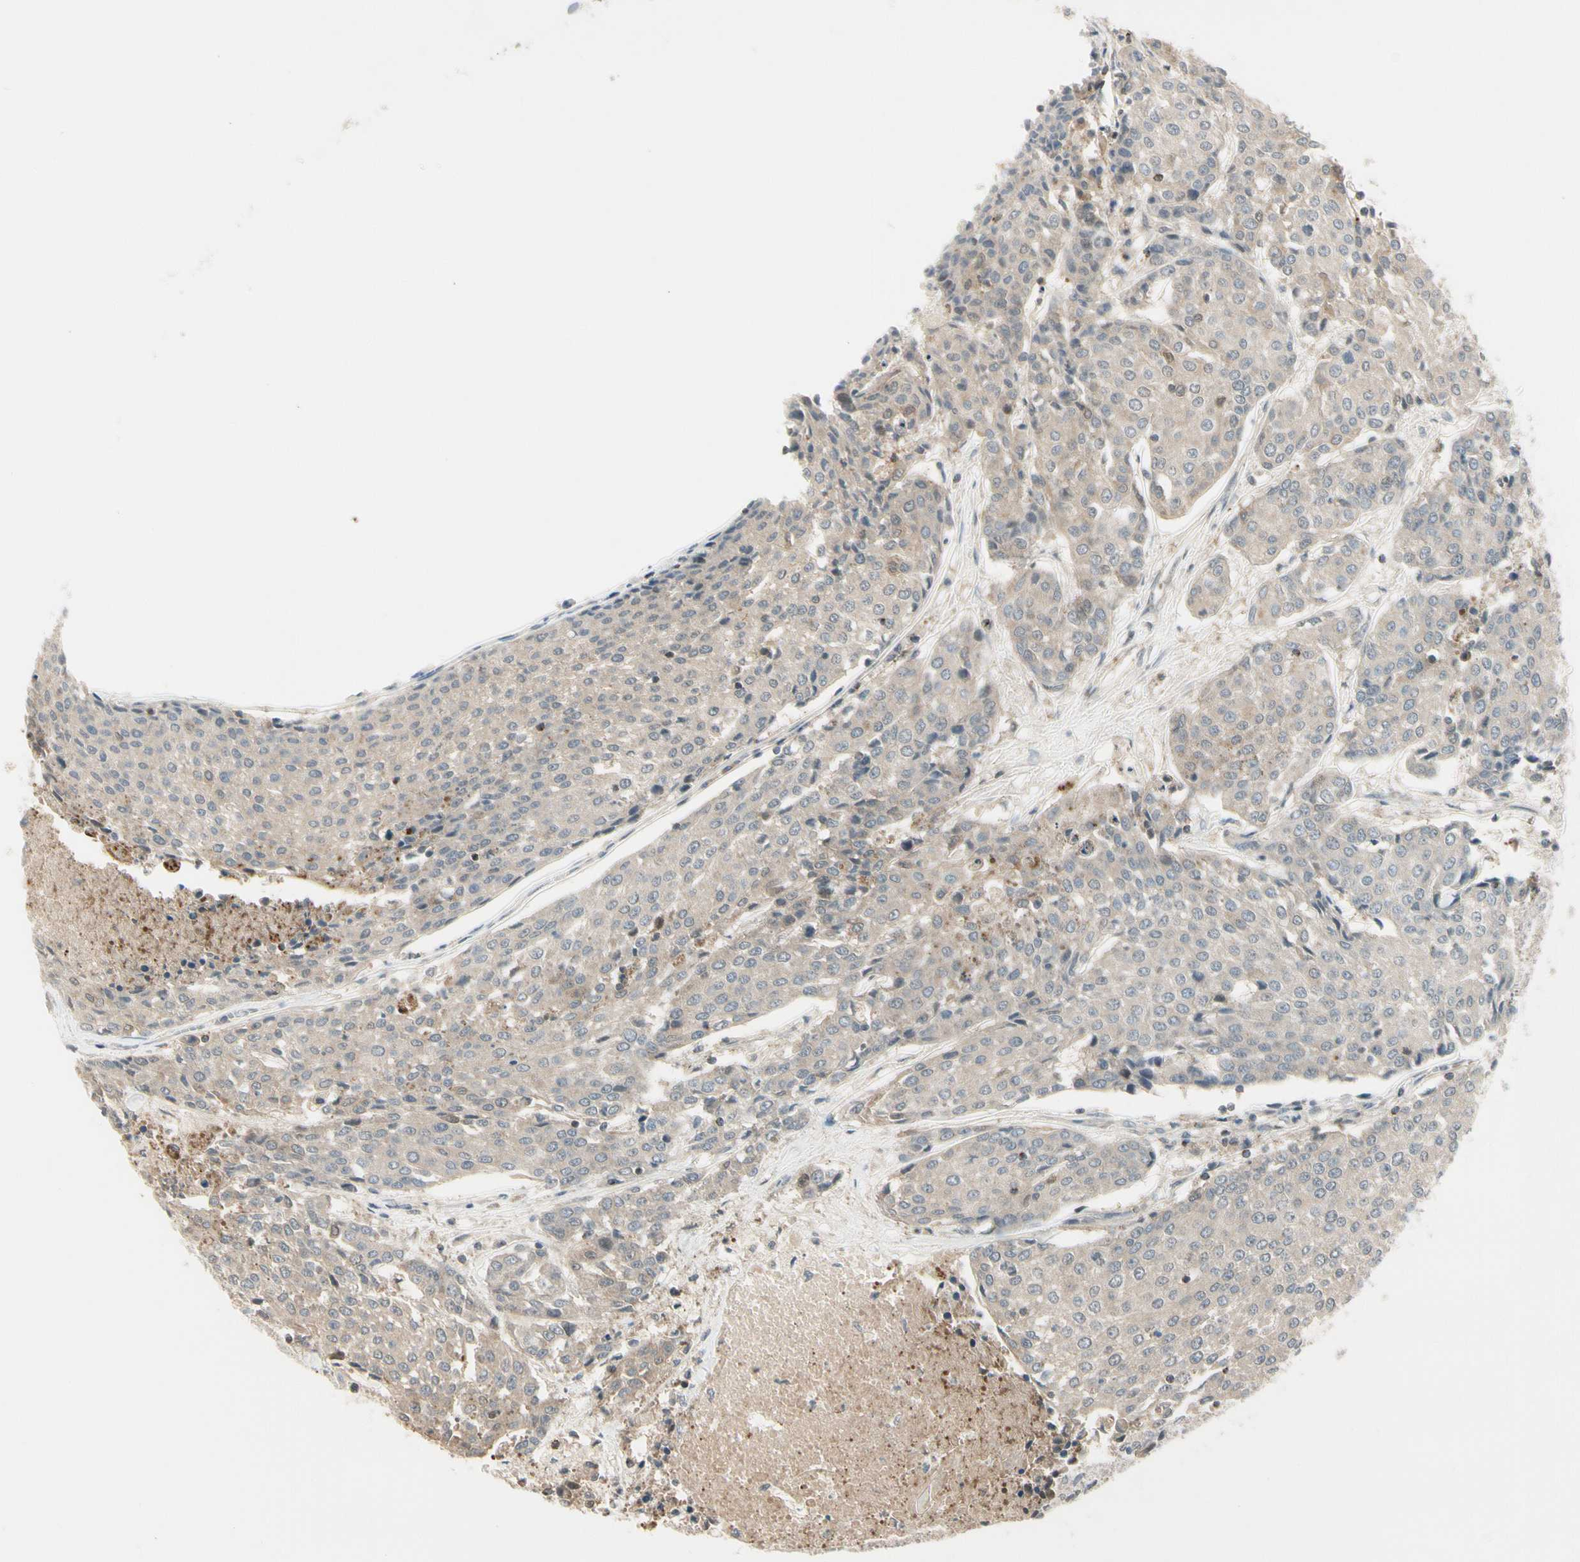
{"staining": {"intensity": "weak", "quantity": ">75%", "location": "cytoplasmic/membranous"}, "tissue": "urothelial cancer", "cell_type": "Tumor cells", "image_type": "cancer", "snomed": [{"axis": "morphology", "description": "Urothelial carcinoma, High grade"}, {"axis": "topography", "description": "Urinary bladder"}], "caption": "Immunohistochemical staining of urothelial carcinoma (high-grade) reveals low levels of weak cytoplasmic/membranous expression in about >75% of tumor cells.", "gene": "EVC", "patient": {"sex": "female", "age": 85}}